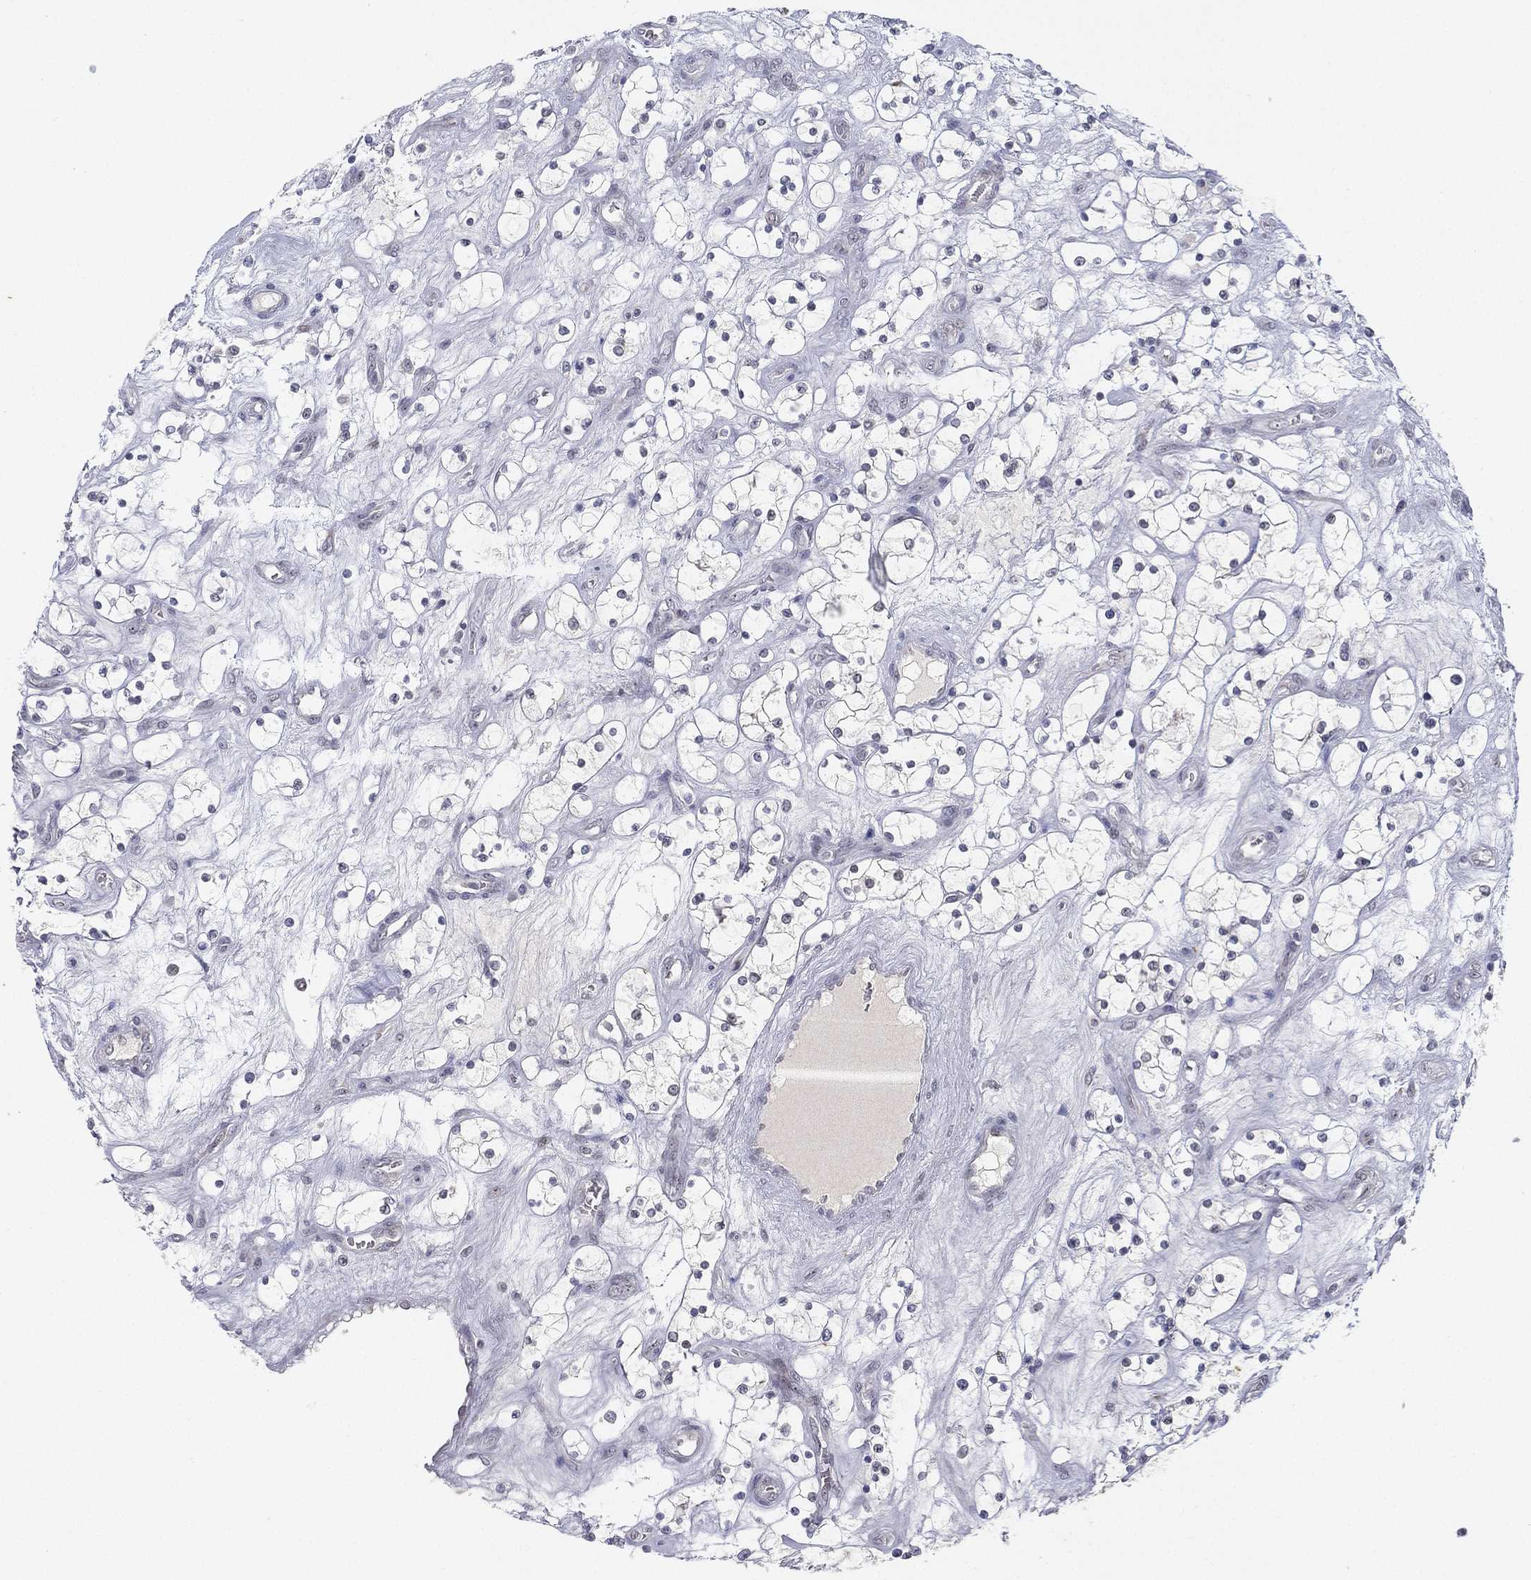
{"staining": {"intensity": "negative", "quantity": "none", "location": "none"}, "tissue": "renal cancer", "cell_type": "Tumor cells", "image_type": "cancer", "snomed": [{"axis": "morphology", "description": "Adenocarcinoma, NOS"}, {"axis": "topography", "description": "Kidney"}], "caption": "High power microscopy histopathology image of an IHC photomicrograph of adenocarcinoma (renal), revealing no significant staining in tumor cells.", "gene": "MS4A8", "patient": {"sex": "female", "age": 69}}